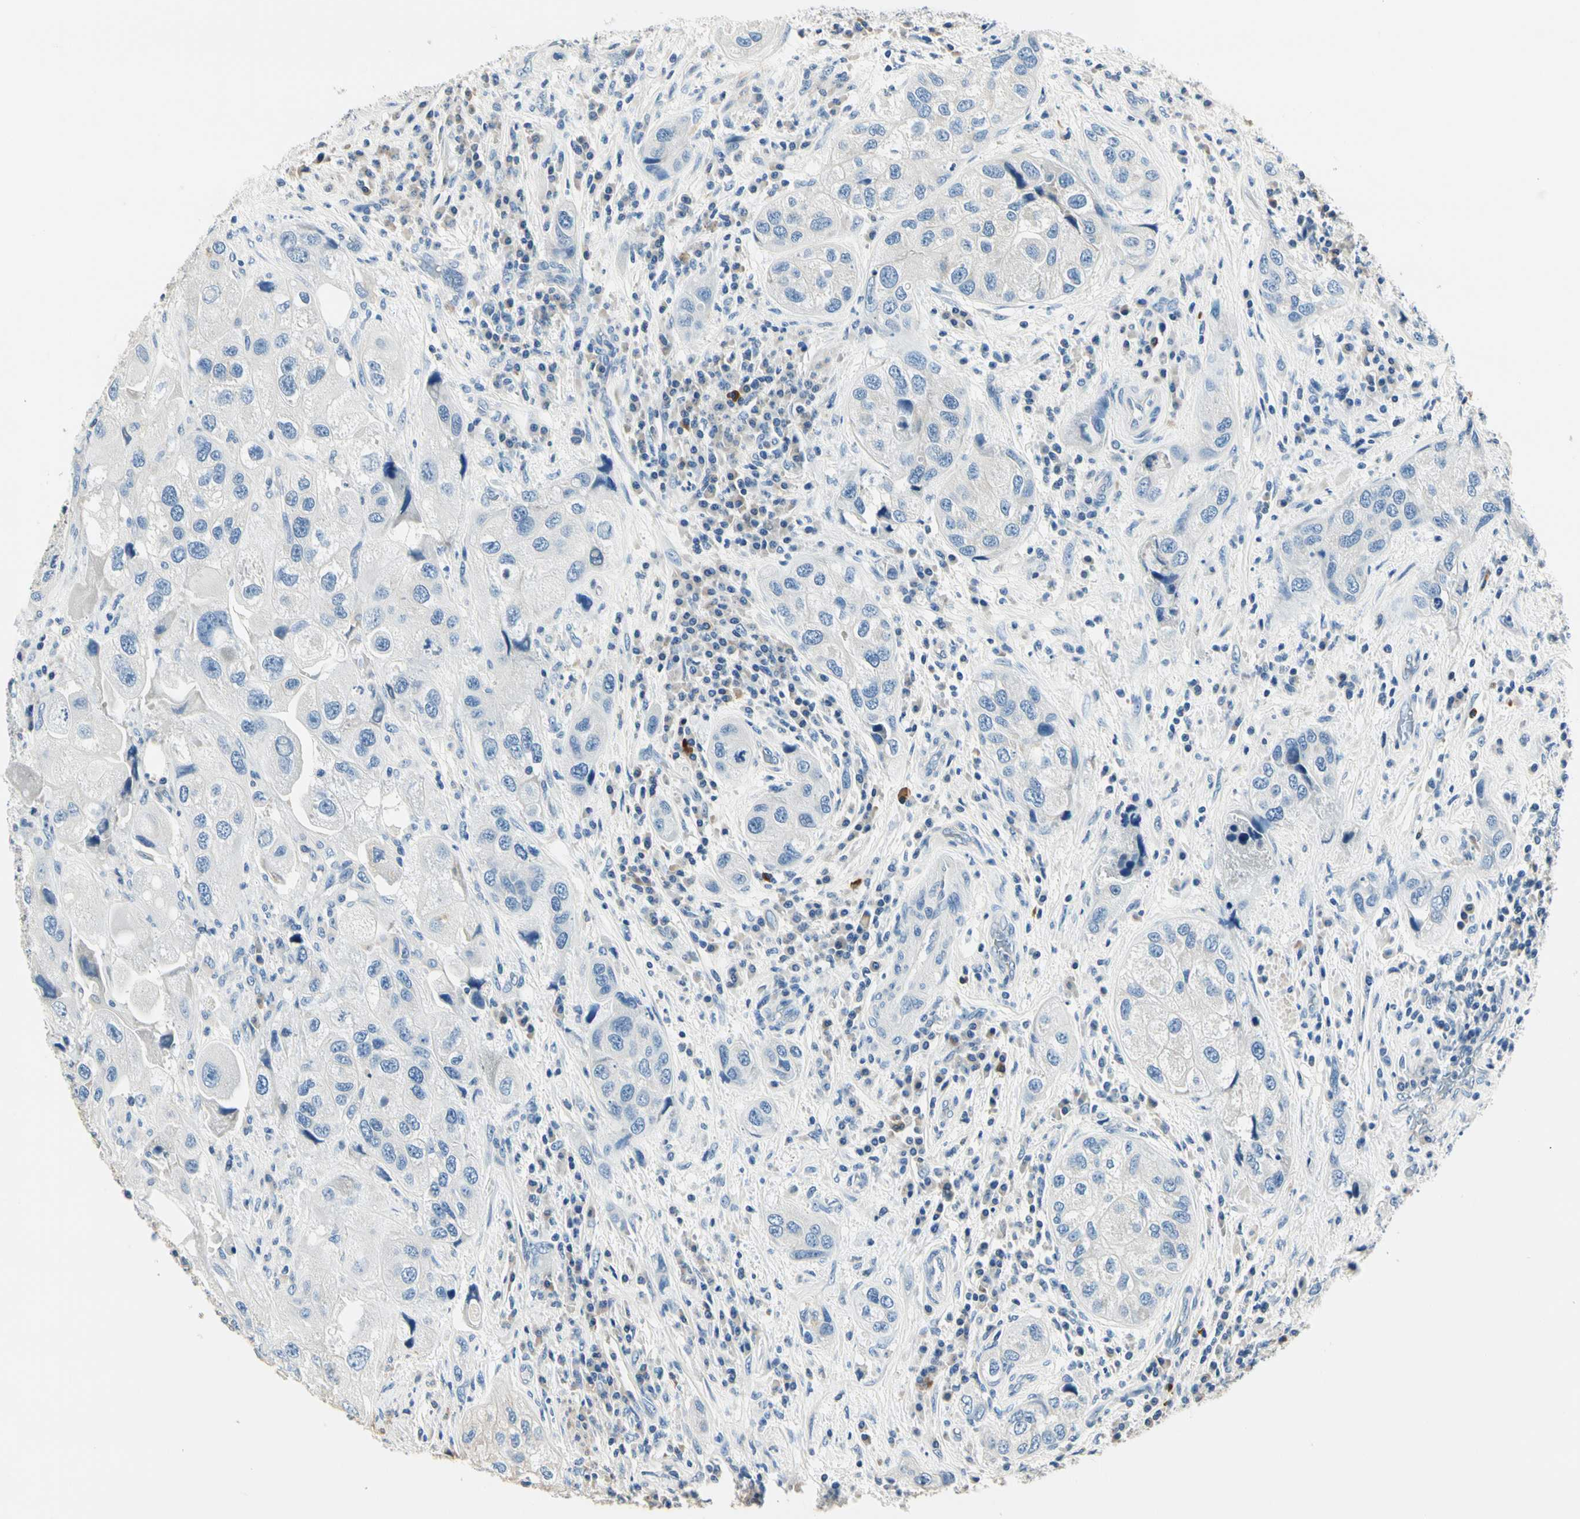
{"staining": {"intensity": "negative", "quantity": "none", "location": "none"}, "tissue": "urothelial cancer", "cell_type": "Tumor cells", "image_type": "cancer", "snomed": [{"axis": "morphology", "description": "Urothelial carcinoma, High grade"}, {"axis": "topography", "description": "Urinary bladder"}], "caption": "Immunohistochemical staining of urothelial cancer displays no significant positivity in tumor cells. The staining is performed using DAB brown chromogen with nuclei counter-stained in using hematoxylin.", "gene": "TGFBR3", "patient": {"sex": "female", "age": 64}}